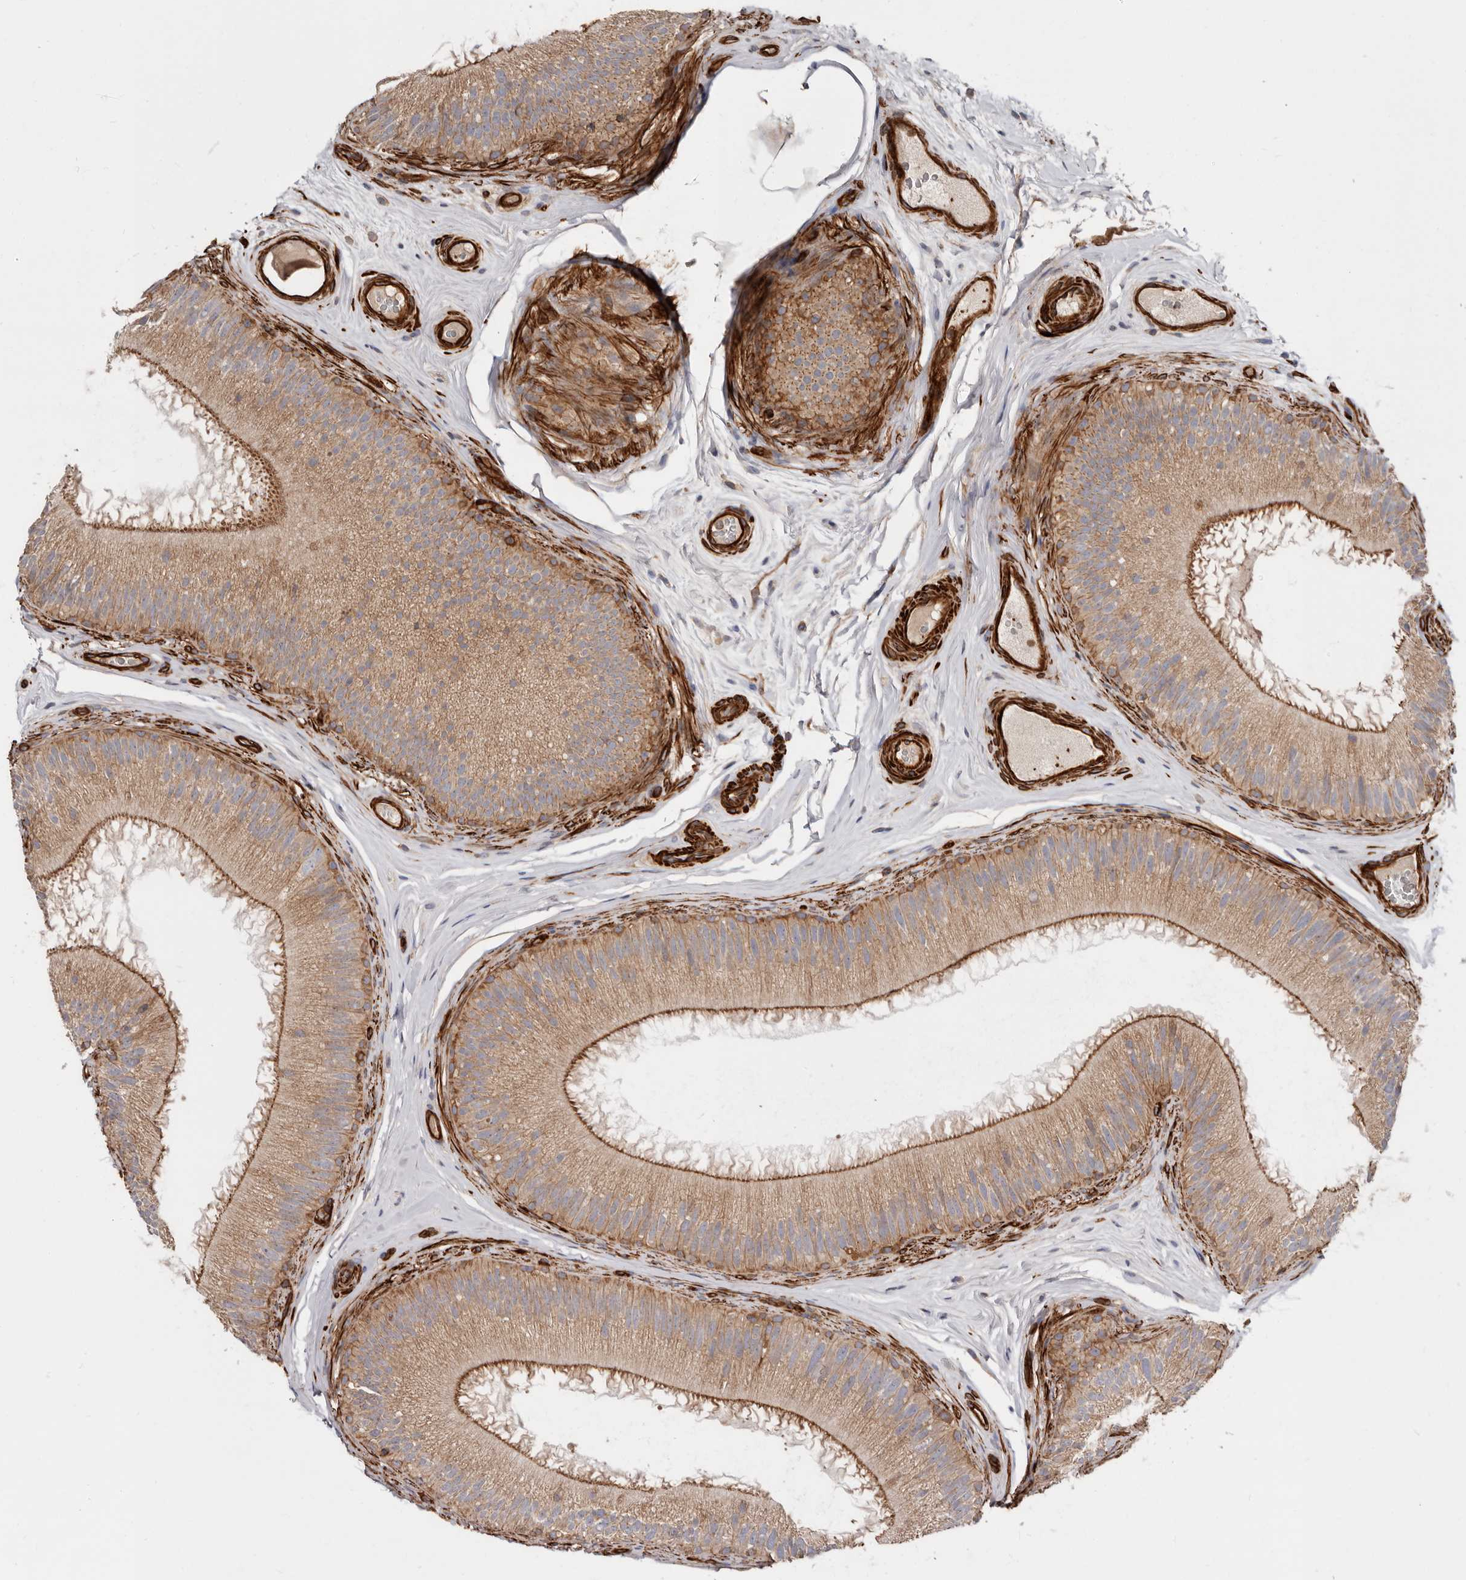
{"staining": {"intensity": "moderate", "quantity": ">75%", "location": "cytoplasmic/membranous"}, "tissue": "epididymis", "cell_type": "Glandular cells", "image_type": "normal", "snomed": [{"axis": "morphology", "description": "Normal tissue, NOS"}, {"axis": "topography", "description": "Epididymis"}], "caption": "Epididymis stained with IHC displays moderate cytoplasmic/membranous positivity in approximately >75% of glandular cells. (Stains: DAB (3,3'-diaminobenzidine) in brown, nuclei in blue, Microscopy: brightfield microscopy at high magnification).", "gene": "TMC7", "patient": {"sex": "male", "age": 45}}